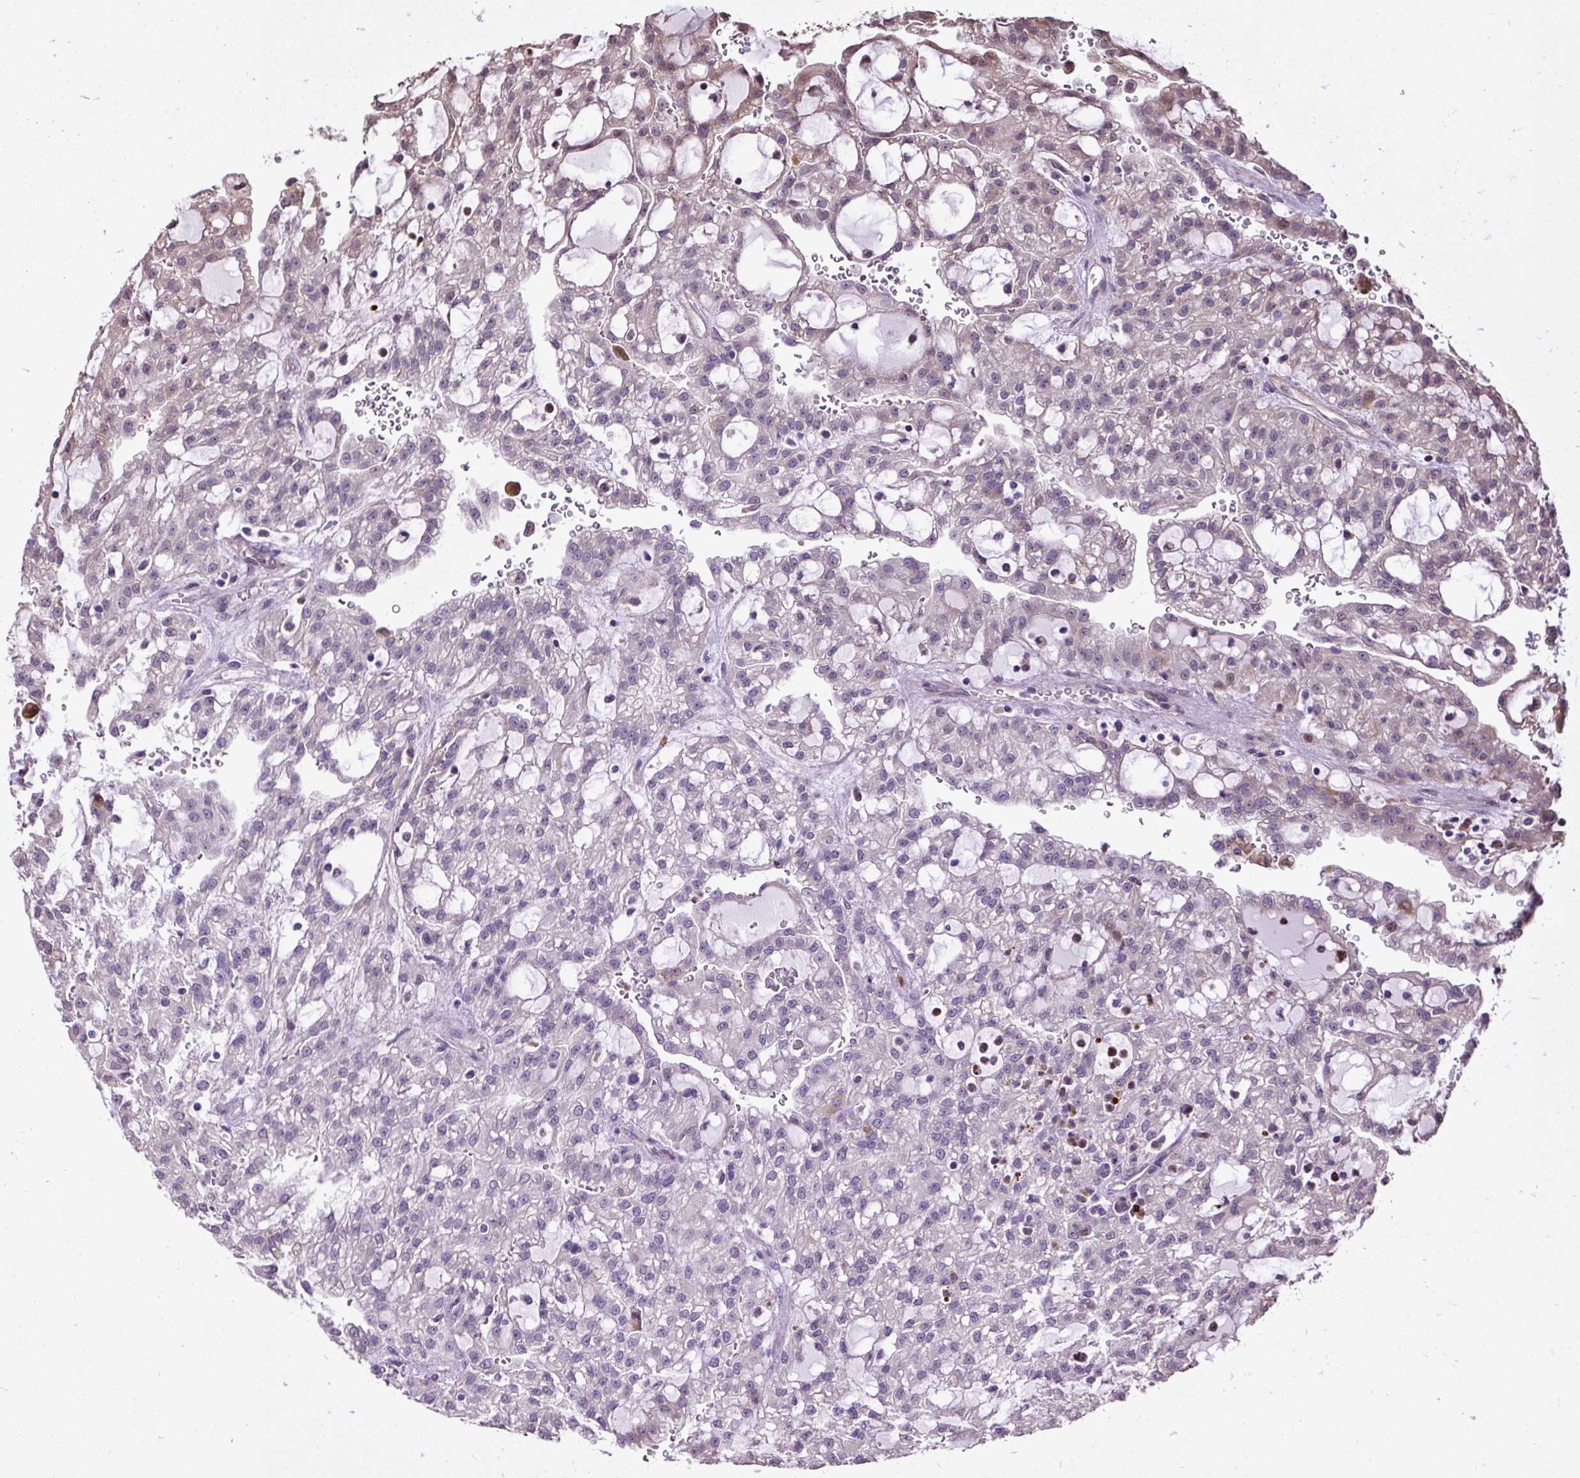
{"staining": {"intensity": "weak", "quantity": "<25%", "location": "cytoplasmic/membranous"}, "tissue": "renal cancer", "cell_type": "Tumor cells", "image_type": "cancer", "snomed": [{"axis": "morphology", "description": "Adenocarcinoma, NOS"}, {"axis": "topography", "description": "Kidney"}], "caption": "IHC histopathology image of neoplastic tissue: renal cancer (adenocarcinoma) stained with DAB (3,3'-diaminobenzidine) demonstrates no significant protein positivity in tumor cells. The staining is performed using DAB (3,3'-diaminobenzidine) brown chromogen with nuclei counter-stained in using hematoxylin.", "gene": "PUS7L", "patient": {"sex": "male", "age": 63}}